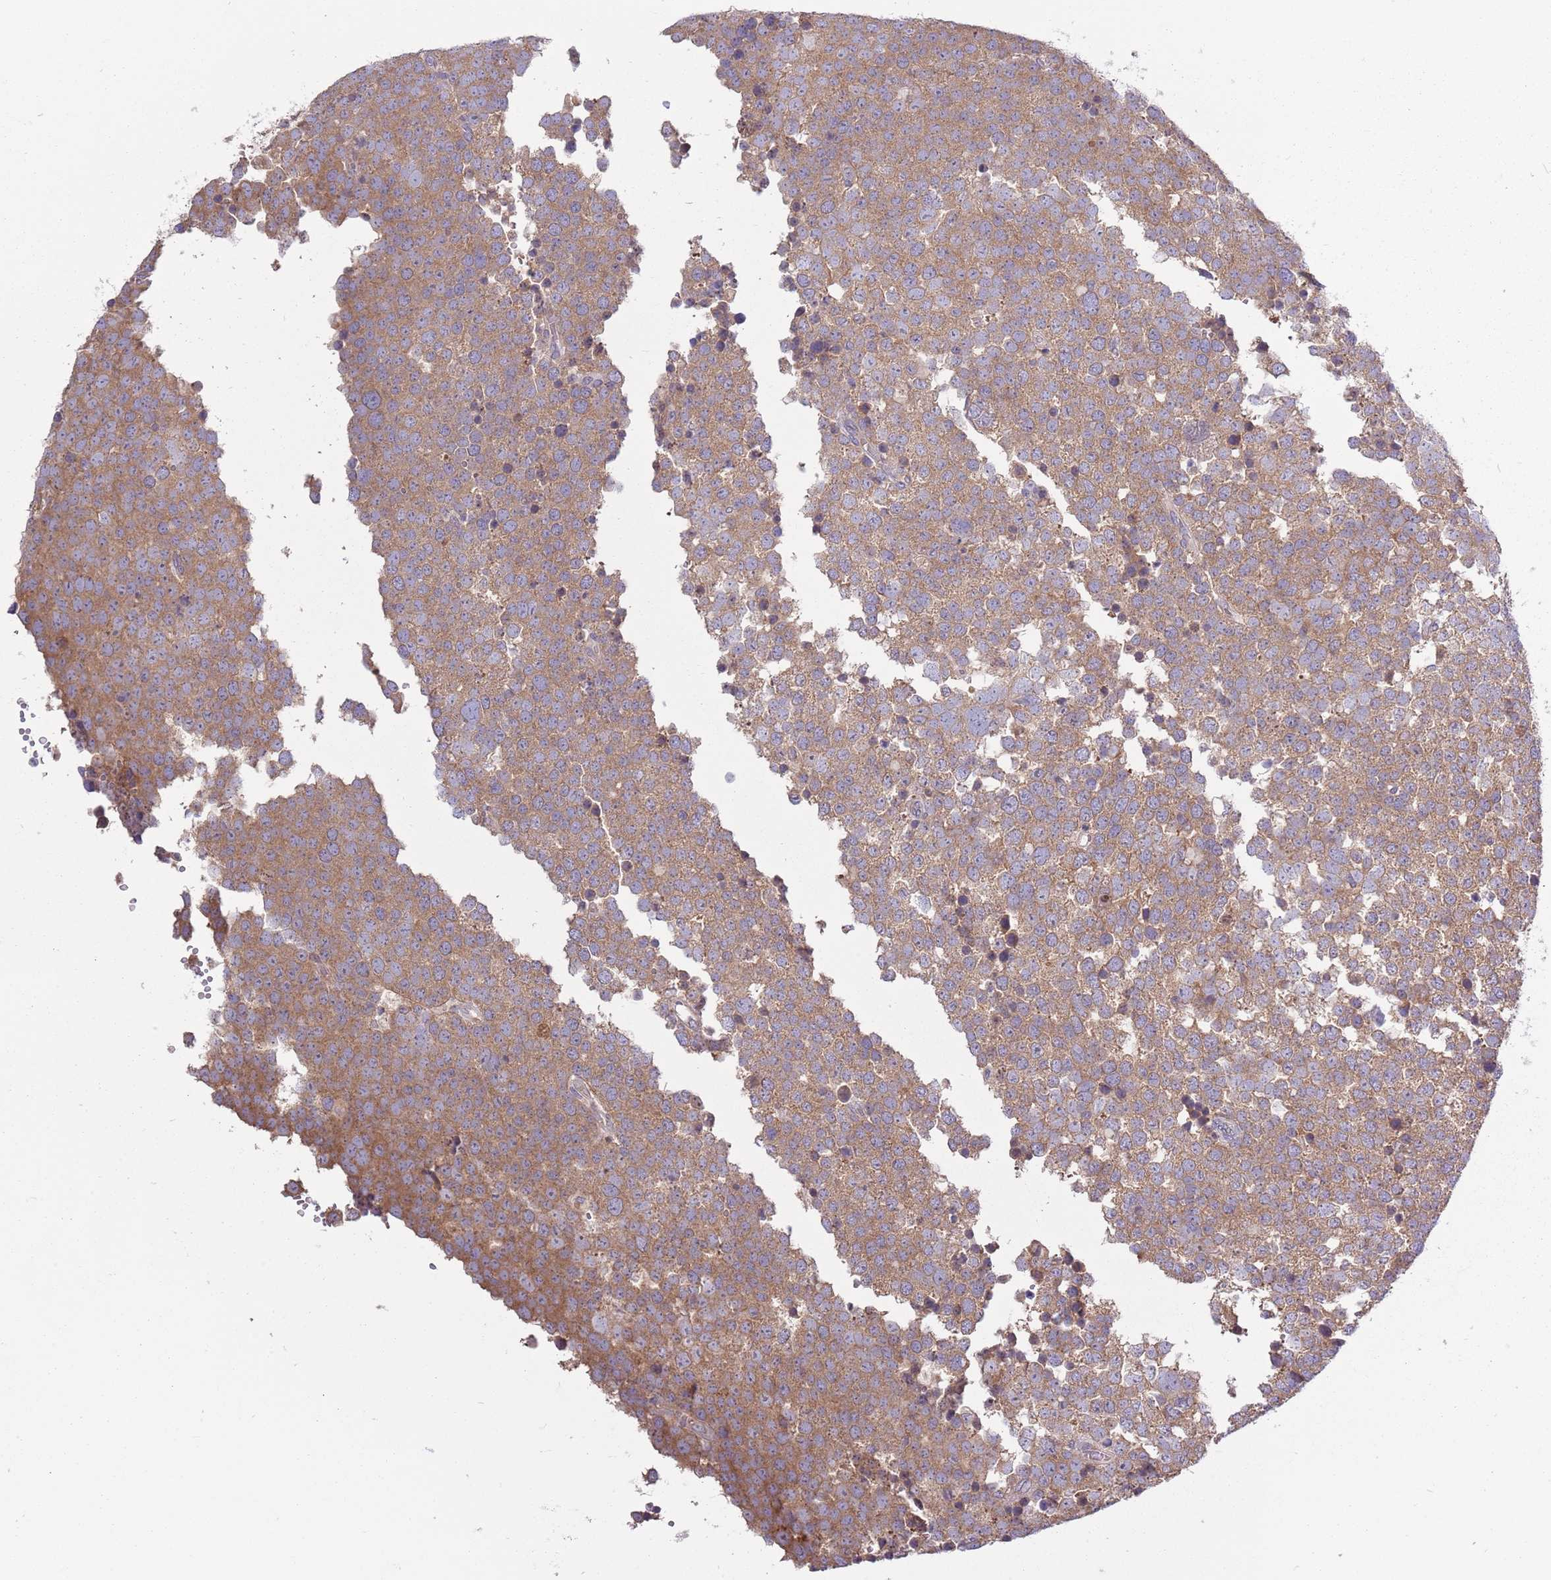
{"staining": {"intensity": "moderate", "quantity": ">75%", "location": "cytoplasmic/membranous"}, "tissue": "testis cancer", "cell_type": "Tumor cells", "image_type": "cancer", "snomed": [{"axis": "morphology", "description": "Seminoma, NOS"}, {"axis": "topography", "description": "Testis"}], "caption": "Testis cancer stained with DAB IHC reveals medium levels of moderate cytoplasmic/membranous staining in about >75% of tumor cells.", "gene": "RPL17-C18orf32", "patient": {"sex": "male", "age": 71}}